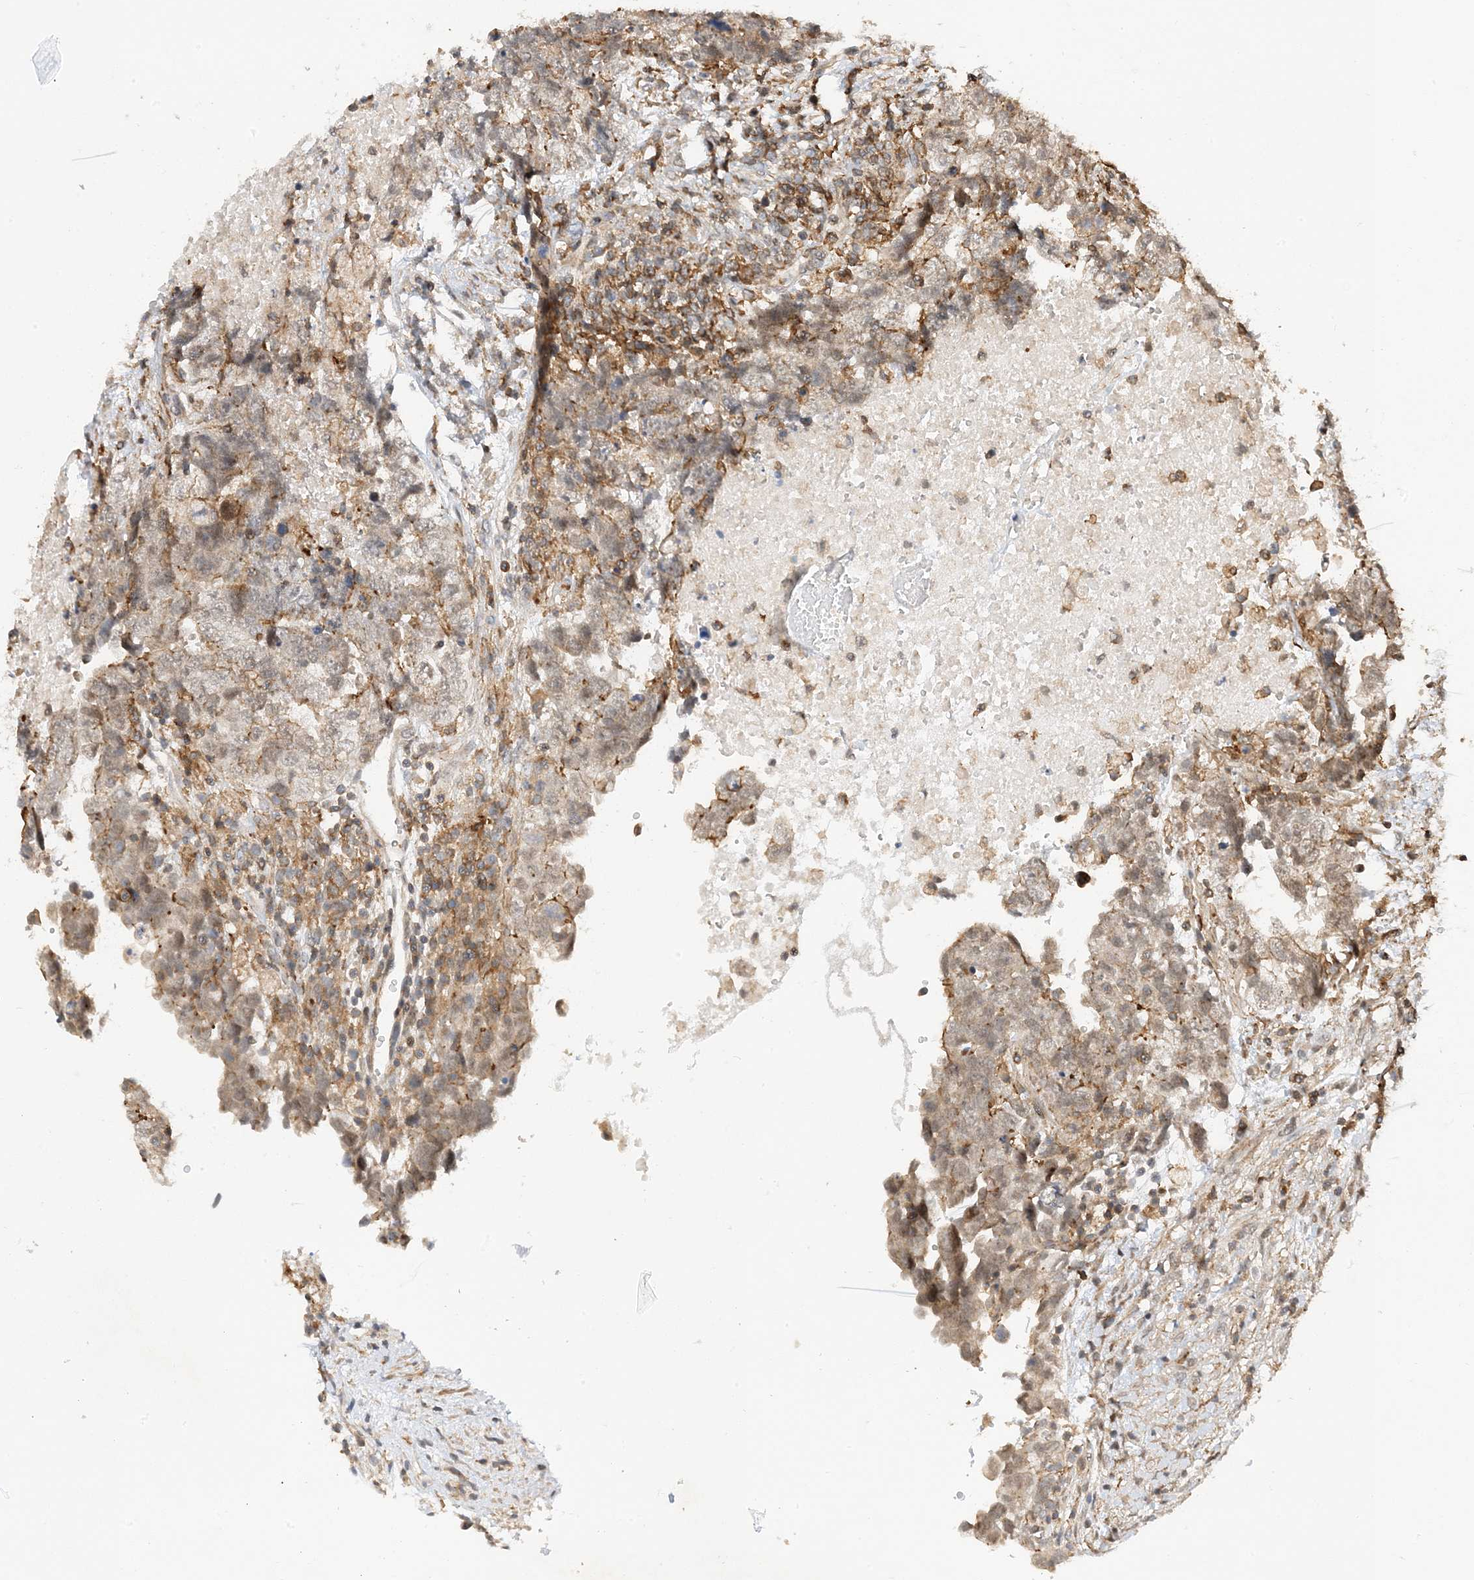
{"staining": {"intensity": "weak", "quantity": ">75%", "location": "cytoplasmic/membranous"}, "tissue": "testis cancer", "cell_type": "Tumor cells", "image_type": "cancer", "snomed": [{"axis": "morphology", "description": "Carcinoma, Embryonal, NOS"}, {"axis": "topography", "description": "Testis"}], "caption": "Protein analysis of embryonal carcinoma (testis) tissue shows weak cytoplasmic/membranous expression in approximately >75% of tumor cells.", "gene": "TATDN3", "patient": {"sex": "male", "age": 37}}